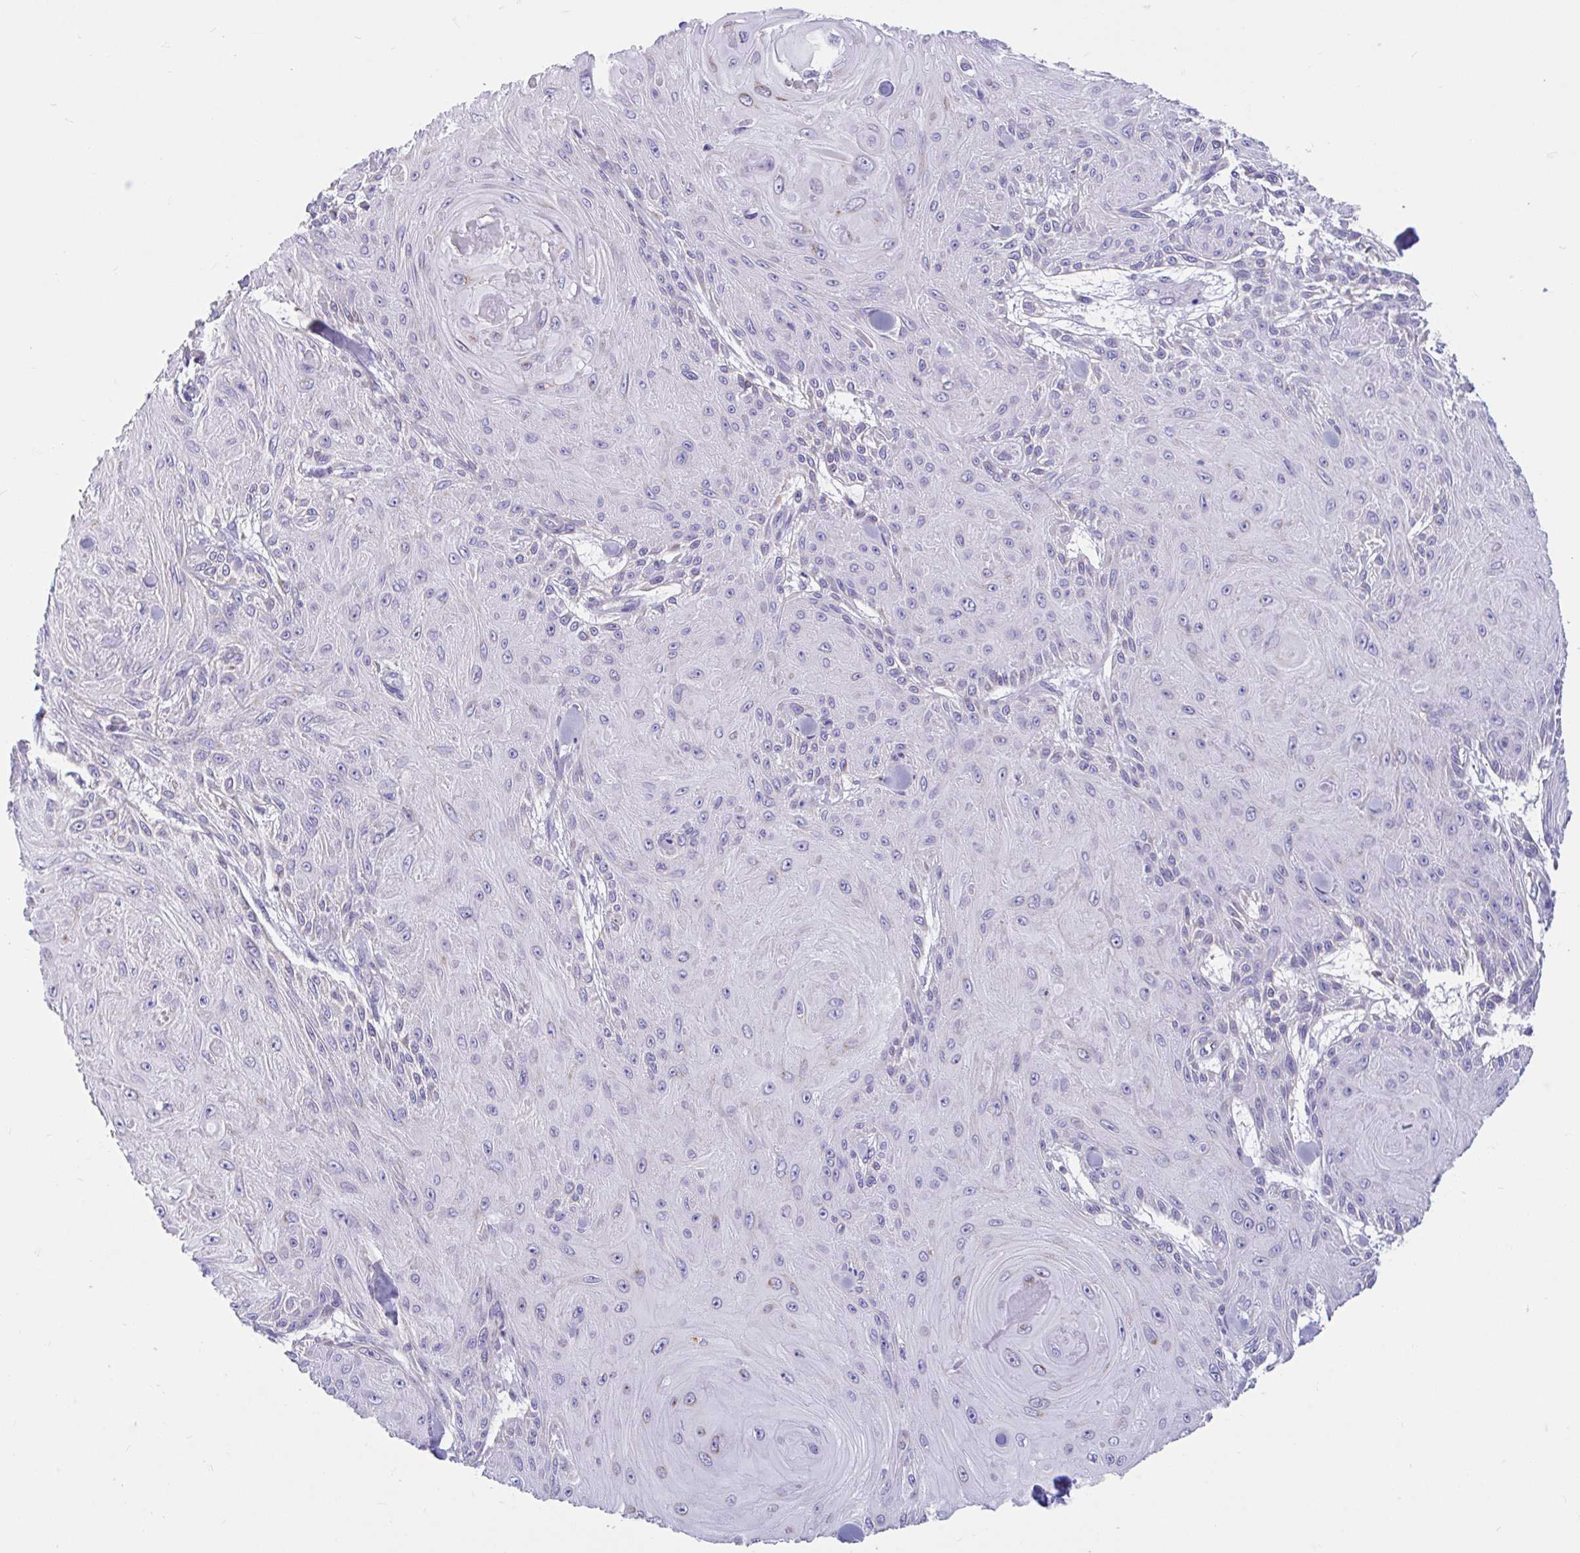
{"staining": {"intensity": "negative", "quantity": "none", "location": "none"}, "tissue": "skin cancer", "cell_type": "Tumor cells", "image_type": "cancer", "snomed": [{"axis": "morphology", "description": "Squamous cell carcinoma, NOS"}, {"axis": "topography", "description": "Skin"}], "caption": "Skin cancer (squamous cell carcinoma) stained for a protein using IHC reveals no staining tumor cells.", "gene": "OR13A1", "patient": {"sex": "male", "age": 88}}